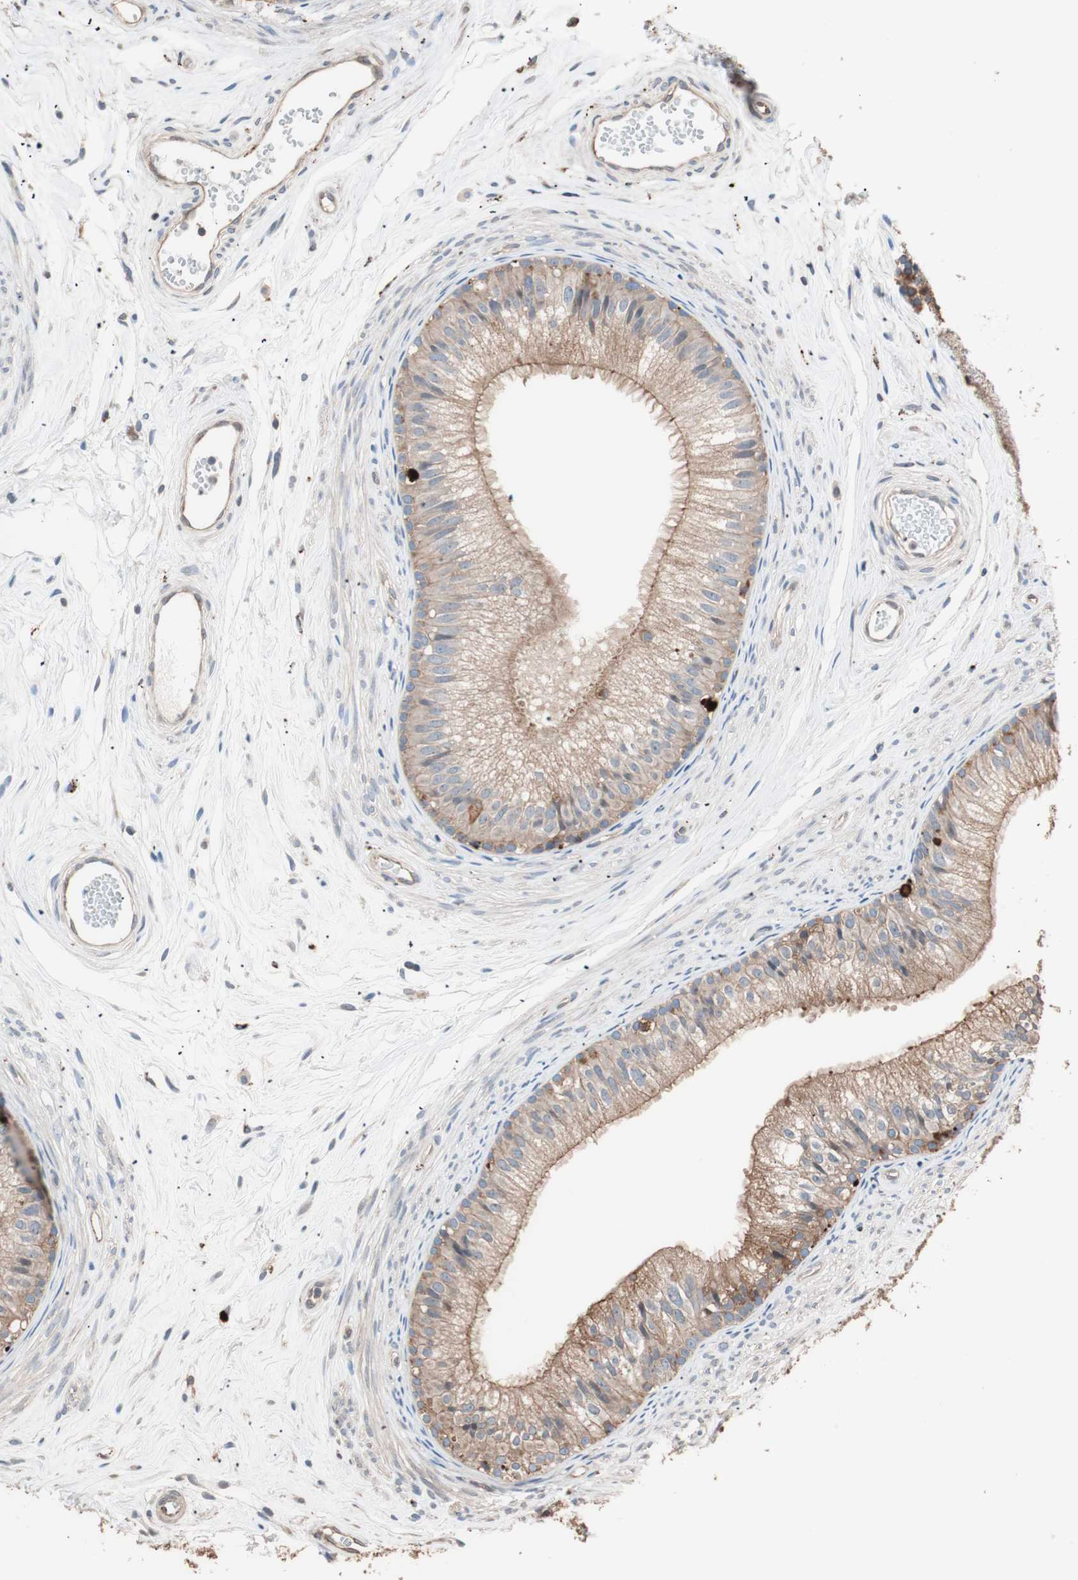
{"staining": {"intensity": "strong", "quantity": ">75%", "location": "cytoplasmic/membranous"}, "tissue": "epididymis", "cell_type": "Glandular cells", "image_type": "normal", "snomed": [{"axis": "morphology", "description": "Normal tissue, NOS"}, {"axis": "topography", "description": "Epididymis"}], "caption": "A high-resolution photomicrograph shows immunohistochemistry staining of unremarkable epididymis, which displays strong cytoplasmic/membranous expression in approximately >75% of glandular cells. The staining was performed using DAB (3,3'-diaminobenzidine), with brown indicating positive protein expression. Nuclei are stained blue with hematoxylin.", "gene": "CCT3", "patient": {"sex": "male", "age": 56}}